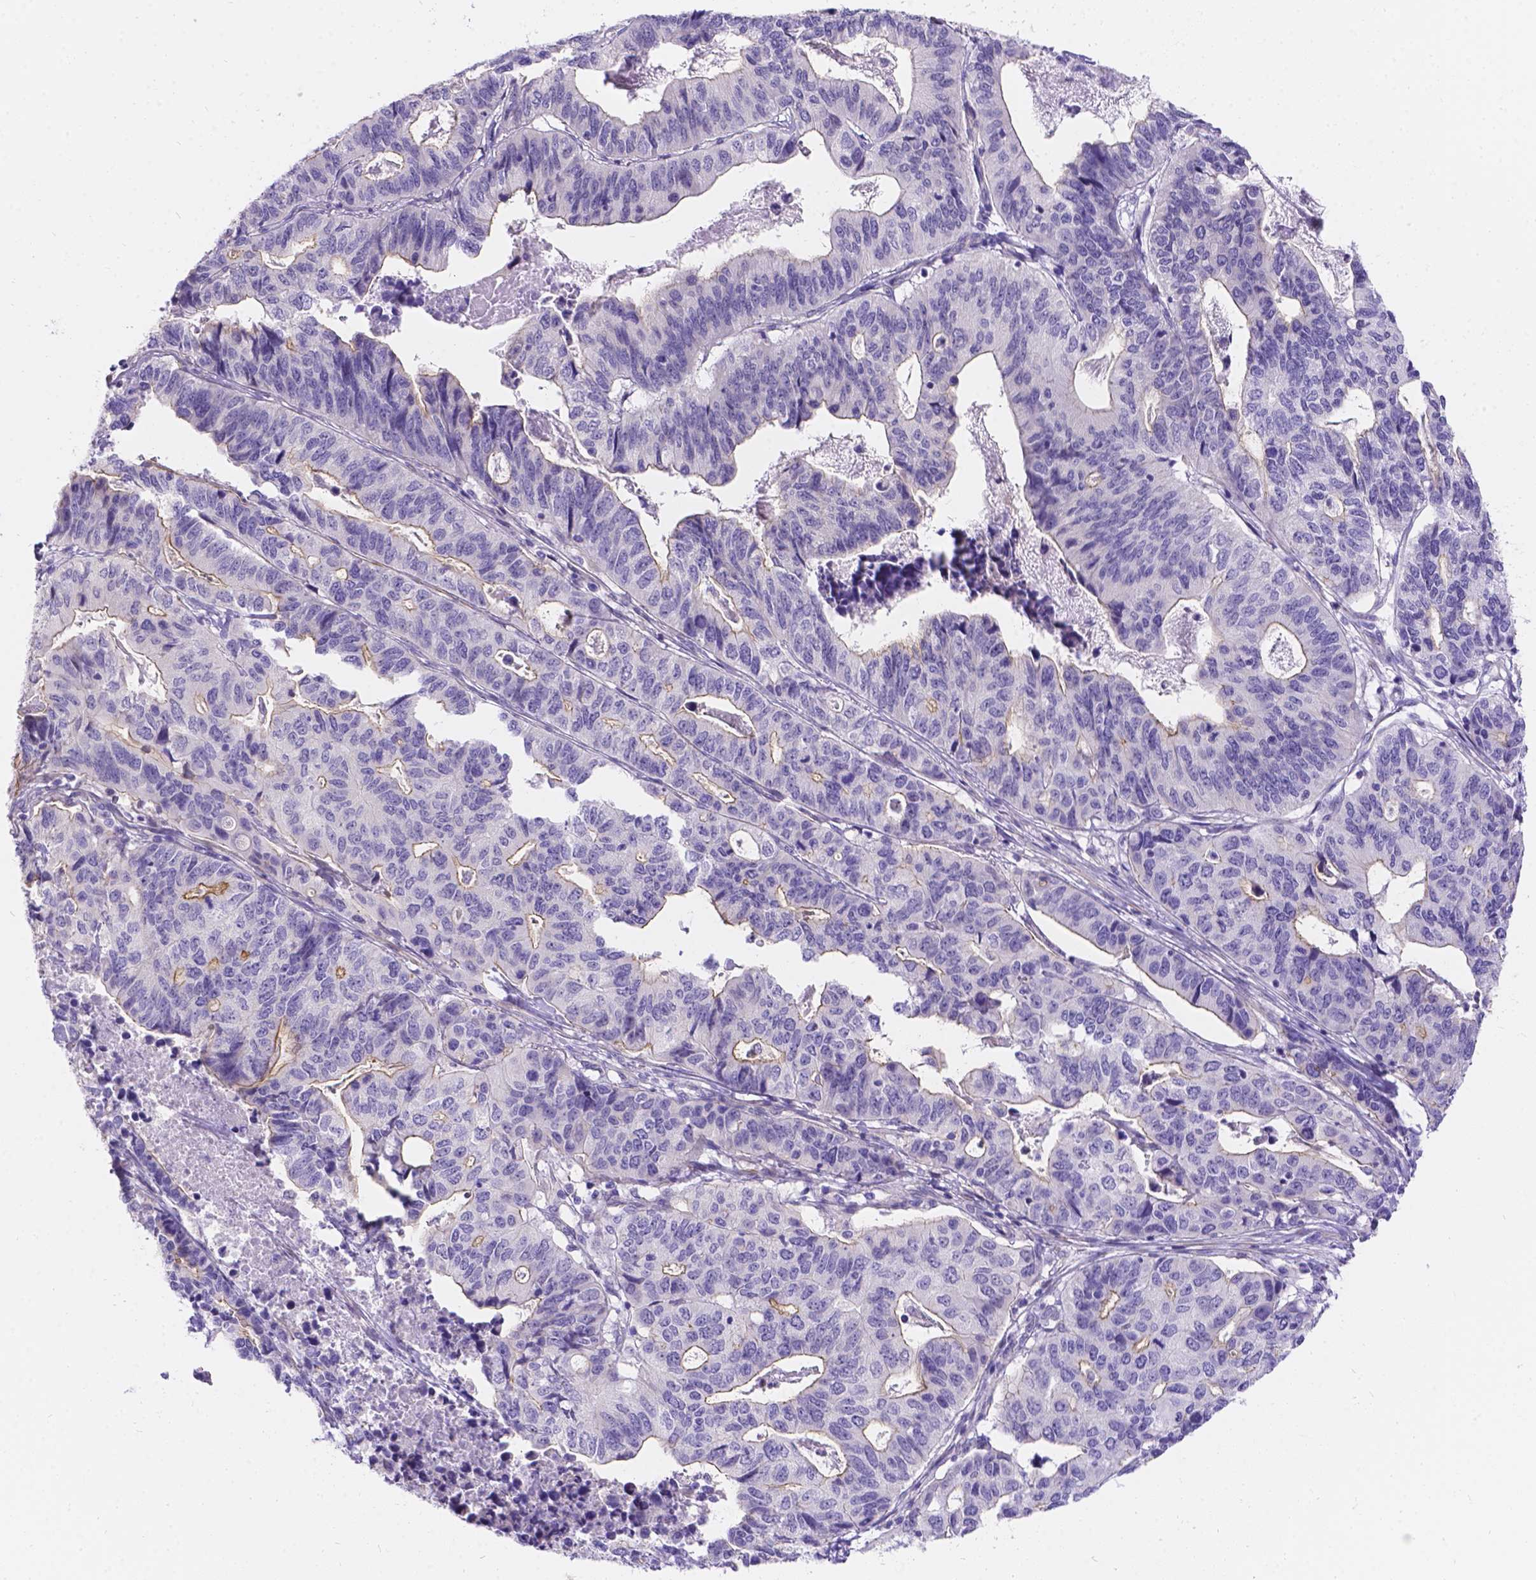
{"staining": {"intensity": "weak", "quantity": "<25%", "location": "cytoplasmic/membranous"}, "tissue": "stomach cancer", "cell_type": "Tumor cells", "image_type": "cancer", "snomed": [{"axis": "morphology", "description": "Adenocarcinoma, NOS"}, {"axis": "topography", "description": "Stomach, upper"}], "caption": "This is an IHC histopathology image of human stomach cancer. There is no positivity in tumor cells.", "gene": "PALS1", "patient": {"sex": "female", "age": 67}}